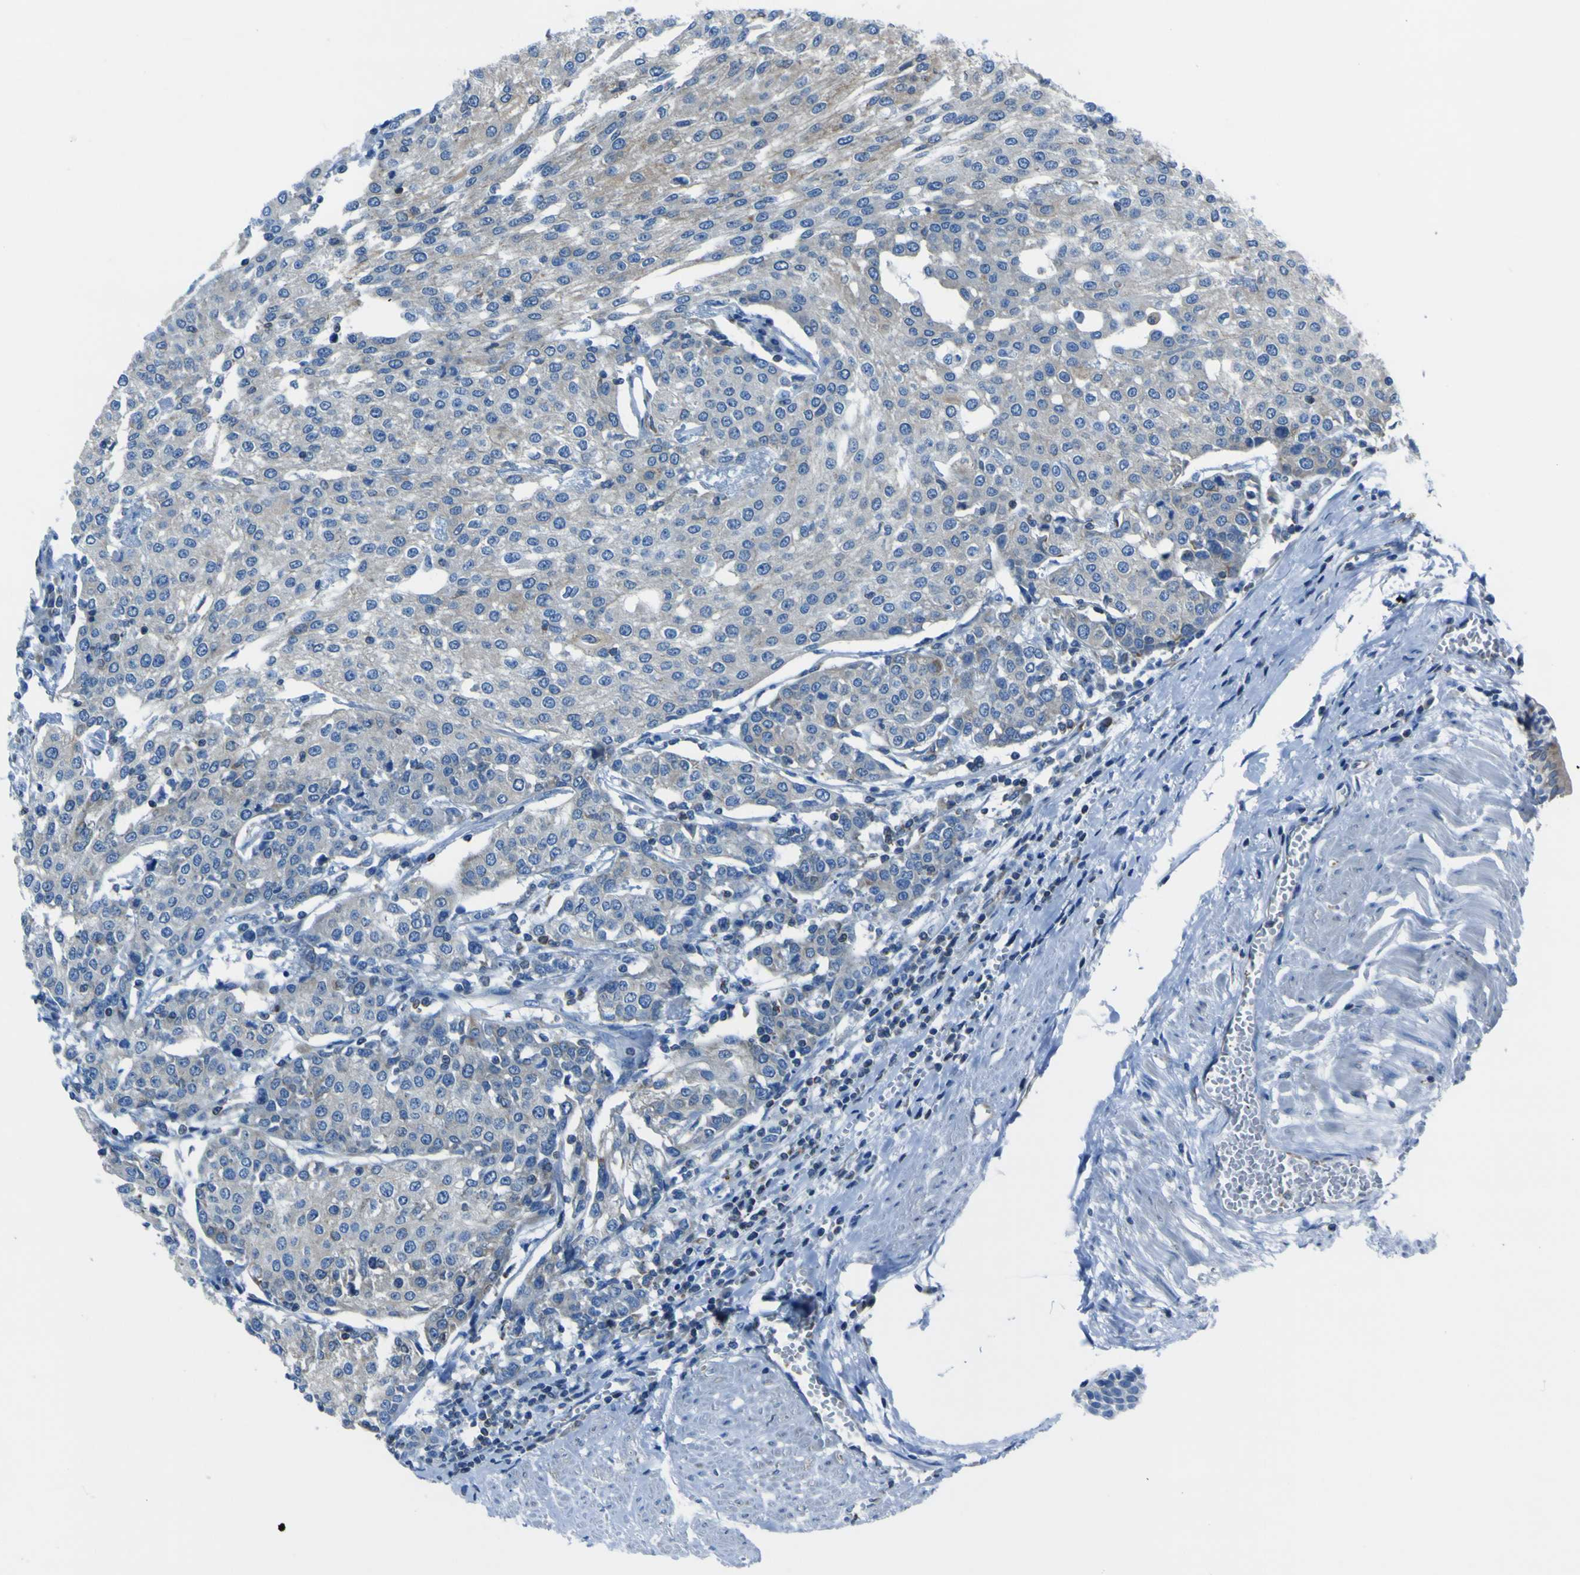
{"staining": {"intensity": "moderate", "quantity": "<25%", "location": "cytoplasmic/membranous"}, "tissue": "urothelial cancer", "cell_type": "Tumor cells", "image_type": "cancer", "snomed": [{"axis": "morphology", "description": "Urothelial carcinoma, High grade"}, {"axis": "topography", "description": "Urinary bladder"}], "caption": "Immunohistochemistry (IHC) micrograph of neoplastic tissue: urothelial carcinoma (high-grade) stained using immunohistochemistry (IHC) displays low levels of moderate protein expression localized specifically in the cytoplasmic/membranous of tumor cells, appearing as a cytoplasmic/membranous brown color.", "gene": "STIM1", "patient": {"sex": "female", "age": 85}}